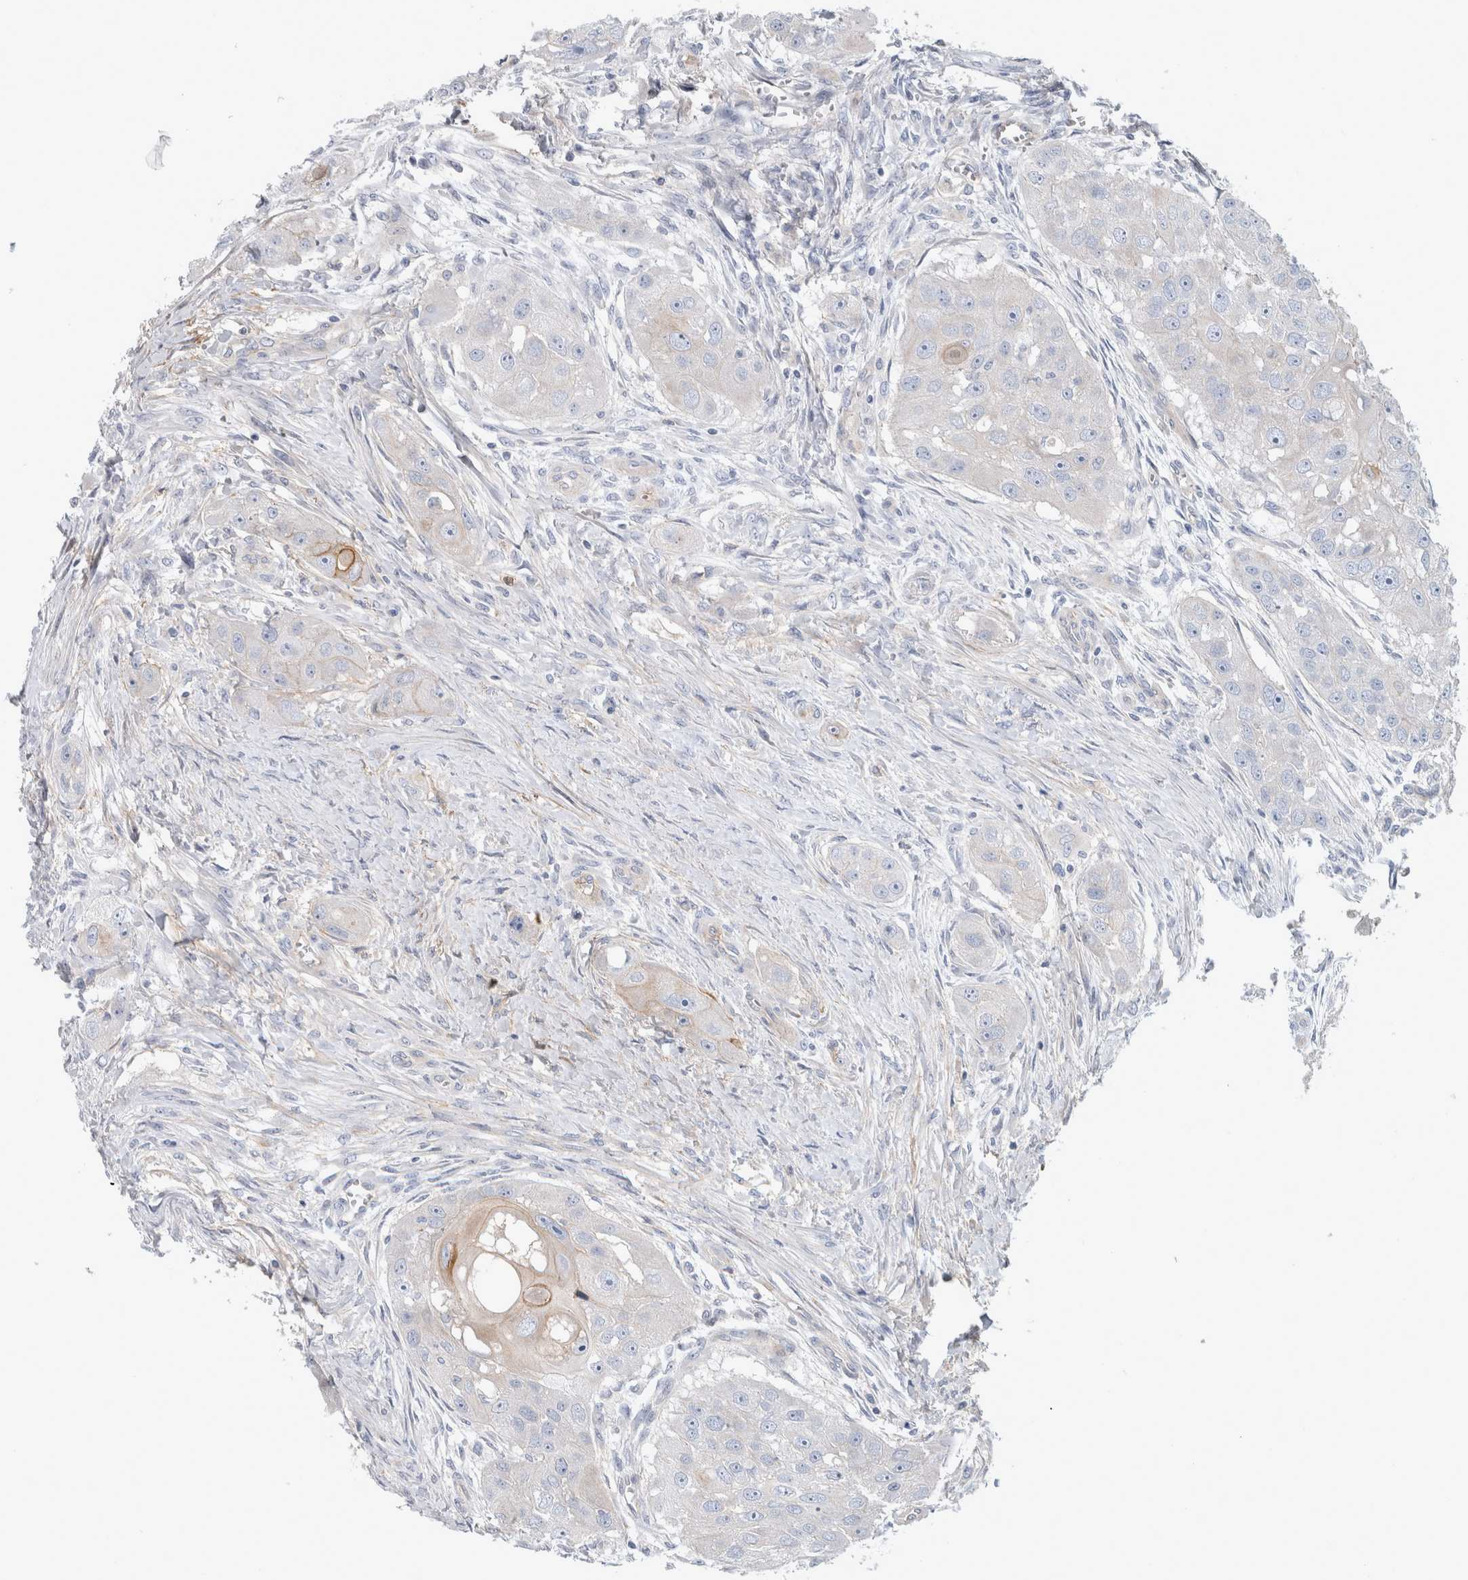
{"staining": {"intensity": "negative", "quantity": "none", "location": "none"}, "tissue": "head and neck cancer", "cell_type": "Tumor cells", "image_type": "cancer", "snomed": [{"axis": "morphology", "description": "Normal tissue, NOS"}, {"axis": "morphology", "description": "Squamous cell carcinoma, NOS"}, {"axis": "topography", "description": "Skeletal muscle"}, {"axis": "topography", "description": "Head-Neck"}], "caption": "This image is of head and neck cancer (squamous cell carcinoma) stained with immunohistochemistry to label a protein in brown with the nuclei are counter-stained blue. There is no positivity in tumor cells. (DAB (3,3'-diaminobenzidine) immunohistochemistry (IHC), high magnification).", "gene": "CD55", "patient": {"sex": "male", "age": 51}}